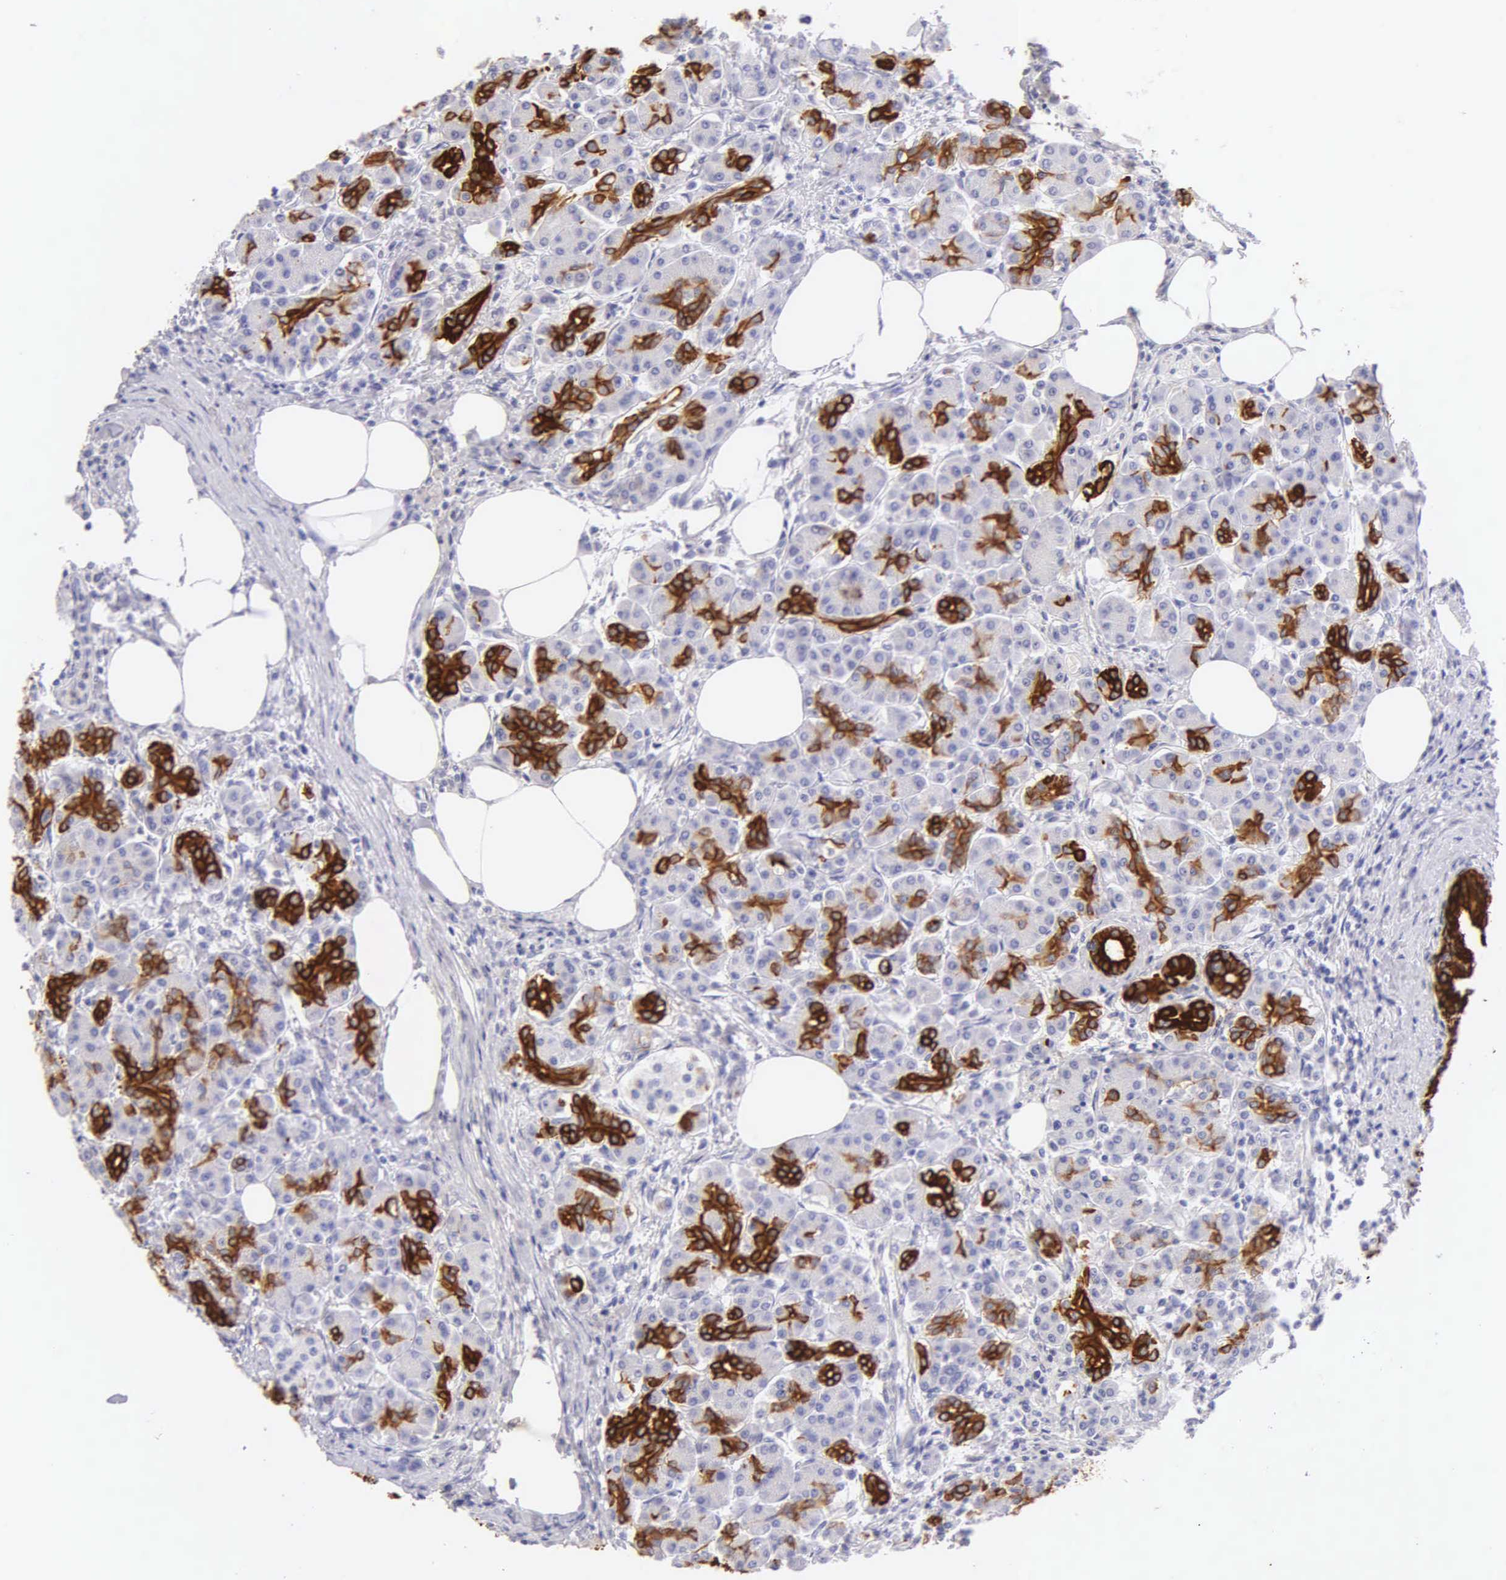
{"staining": {"intensity": "strong", "quantity": "25%-75%", "location": "cytoplasmic/membranous"}, "tissue": "pancreas", "cell_type": "Exocrine glandular cells", "image_type": "normal", "snomed": [{"axis": "morphology", "description": "Normal tissue, NOS"}, {"axis": "topography", "description": "Pancreas"}], "caption": "Immunohistochemical staining of normal pancreas demonstrates strong cytoplasmic/membranous protein positivity in about 25%-75% of exocrine glandular cells. The protein of interest is shown in brown color, while the nuclei are stained blue.", "gene": "KRT14", "patient": {"sex": "female", "age": 73}}